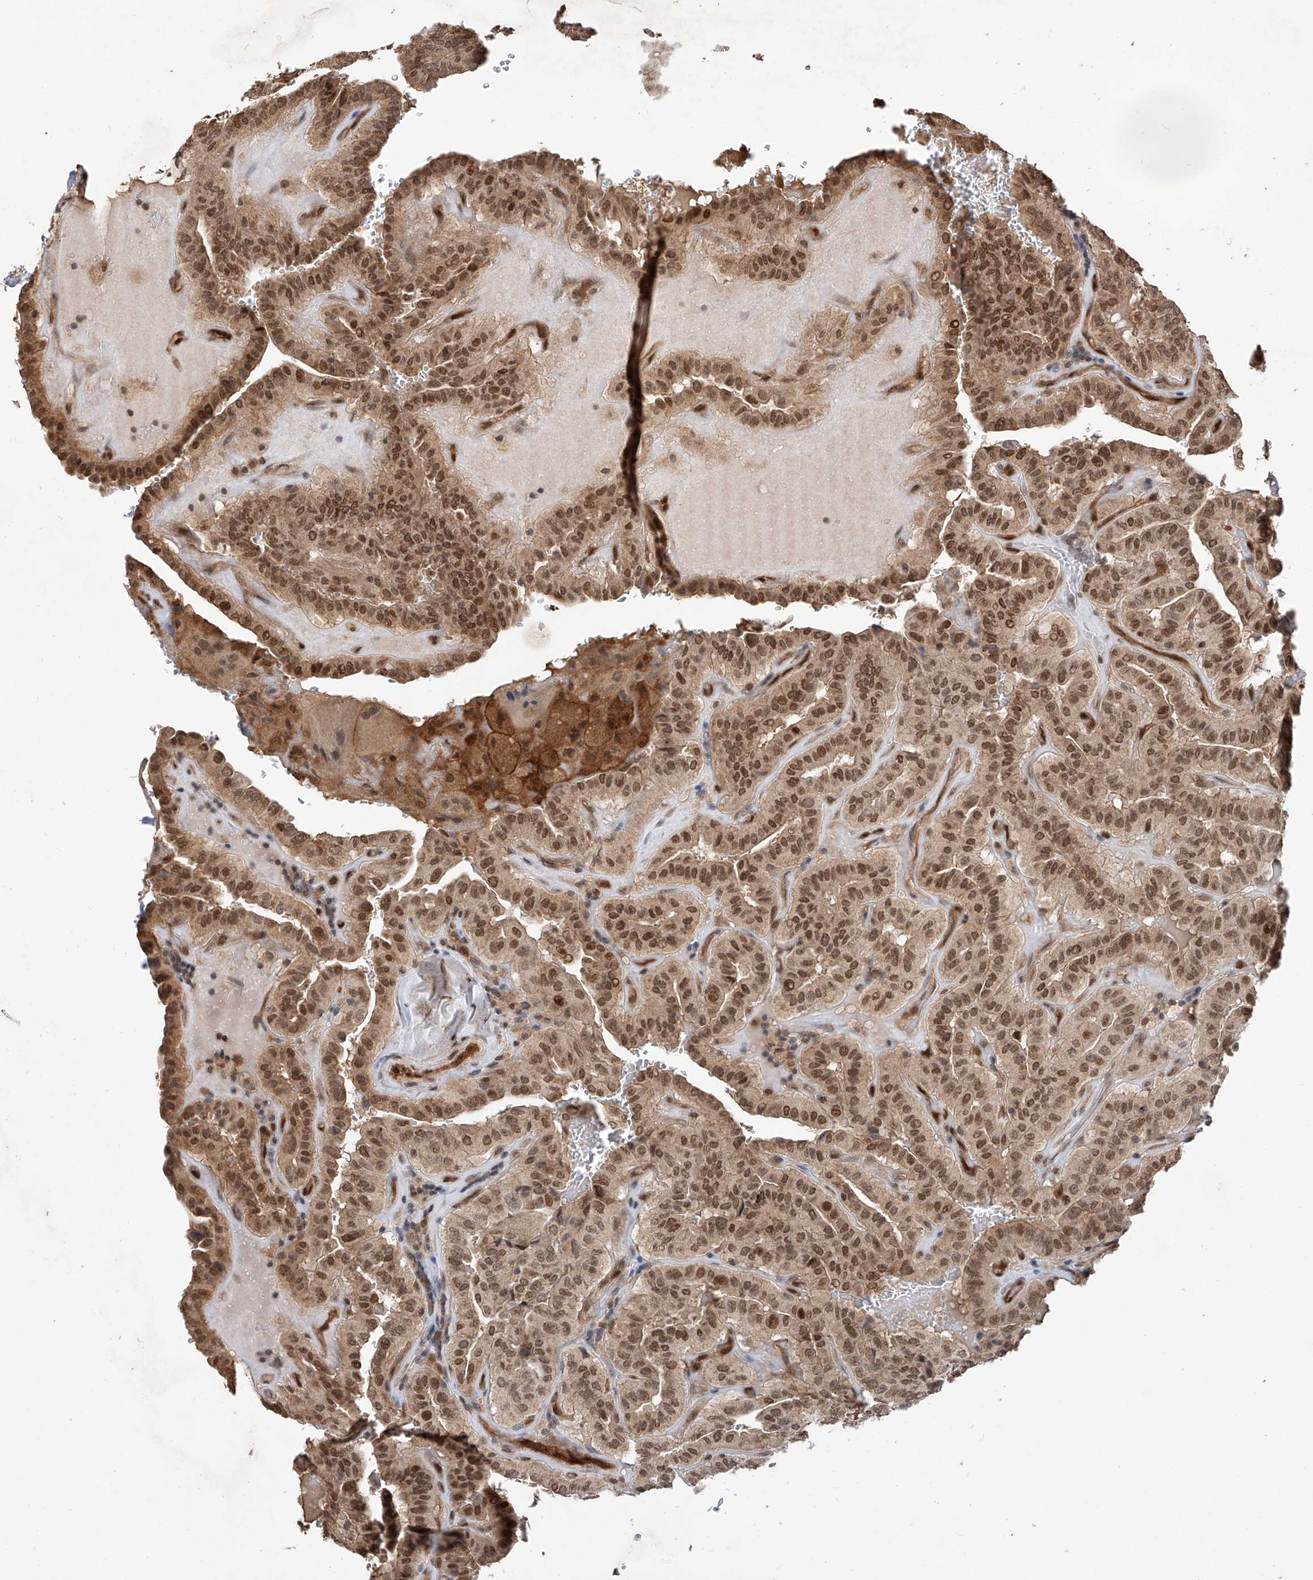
{"staining": {"intensity": "strong", "quantity": ">75%", "location": "cytoplasmic/membranous,nuclear"}, "tissue": "thyroid cancer", "cell_type": "Tumor cells", "image_type": "cancer", "snomed": [{"axis": "morphology", "description": "Papillary adenocarcinoma, NOS"}, {"axis": "topography", "description": "Thyroid gland"}], "caption": "Thyroid cancer stained with immunohistochemistry shows strong cytoplasmic/membranous and nuclear positivity in approximately >75% of tumor cells.", "gene": "RILPL2", "patient": {"sex": "male", "age": 77}}